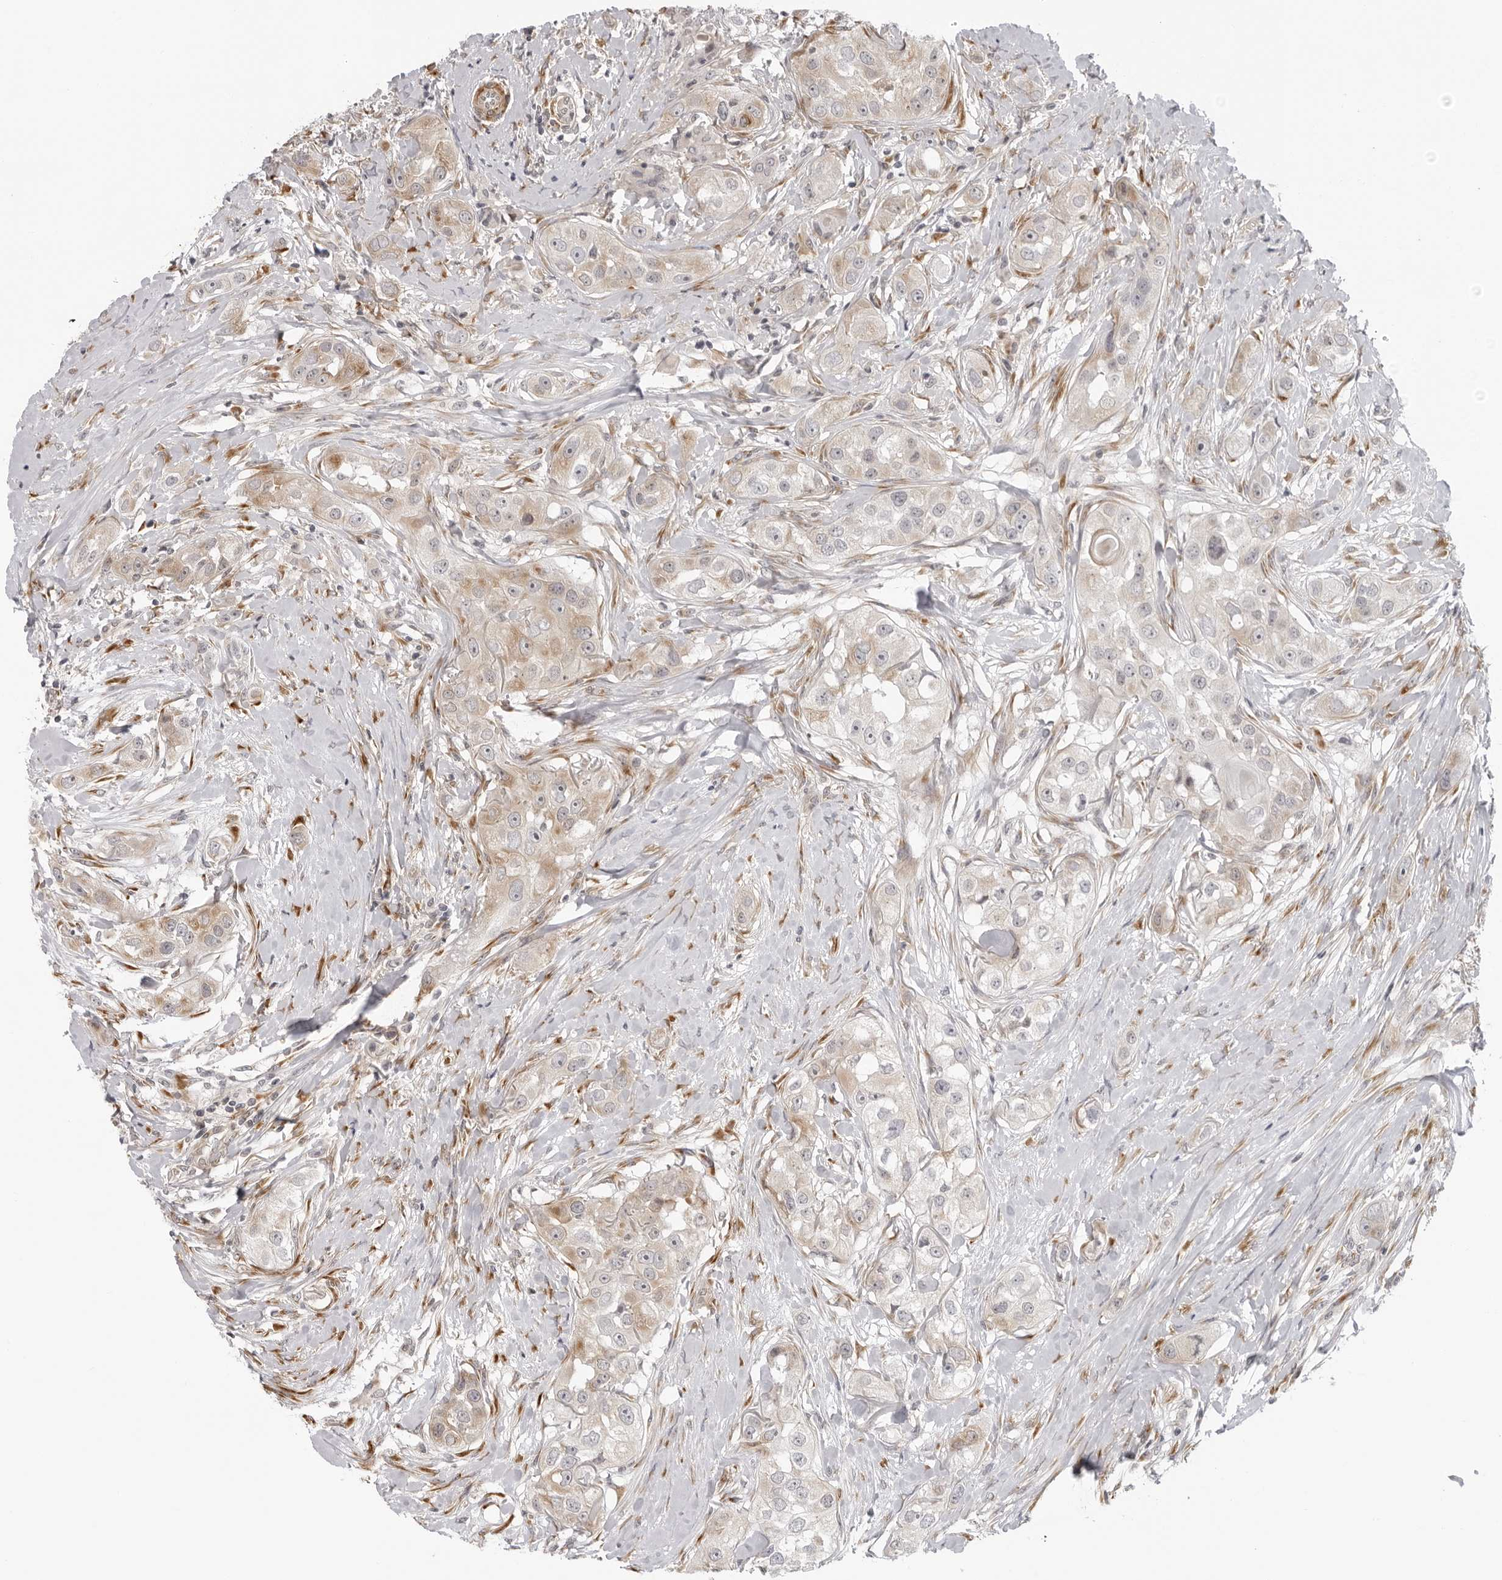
{"staining": {"intensity": "weak", "quantity": ">75%", "location": "cytoplasmic/membranous"}, "tissue": "head and neck cancer", "cell_type": "Tumor cells", "image_type": "cancer", "snomed": [{"axis": "morphology", "description": "Normal tissue, NOS"}, {"axis": "morphology", "description": "Squamous cell carcinoma, NOS"}, {"axis": "topography", "description": "Skeletal muscle"}, {"axis": "topography", "description": "Head-Neck"}], "caption": "A brown stain labels weak cytoplasmic/membranous positivity of a protein in human squamous cell carcinoma (head and neck) tumor cells.", "gene": "SRGAP2", "patient": {"sex": "male", "age": 51}}